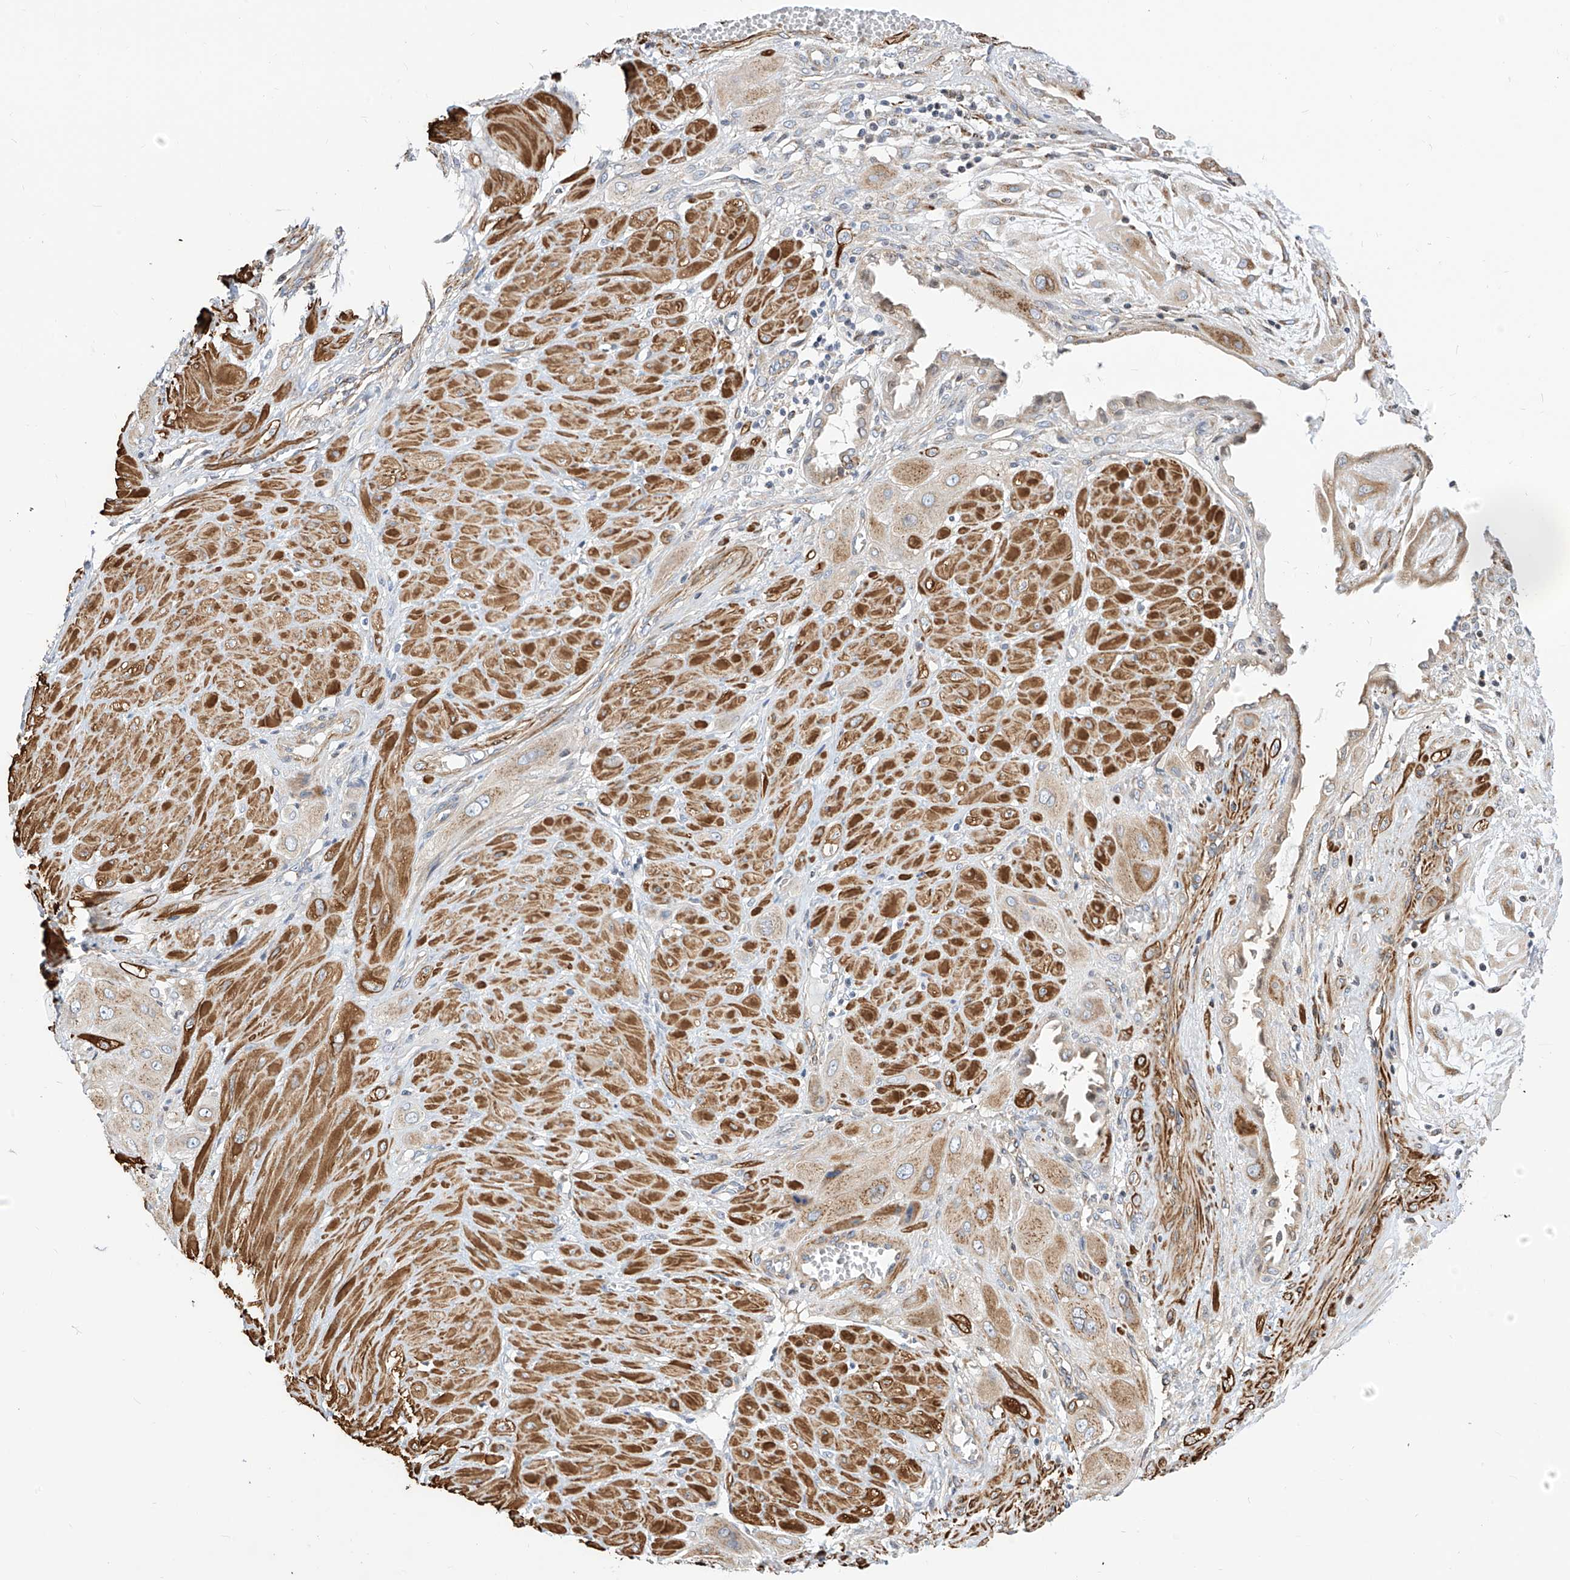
{"staining": {"intensity": "moderate", "quantity": ">75%", "location": "cytoplasmic/membranous"}, "tissue": "cervical cancer", "cell_type": "Tumor cells", "image_type": "cancer", "snomed": [{"axis": "morphology", "description": "Squamous cell carcinoma, NOS"}, {"axis": "topography", "description": "Cervix"}], "caption": "IHC micrograph of human squamous cell carcinoma (cervical) stained for a protein (brown), which shows medium levels of moderate cytoplasmic/membranous staining in about >75% of tumor cells.", "gene": "TTLL8", "patient": {"sex": "female", "age": 34}}